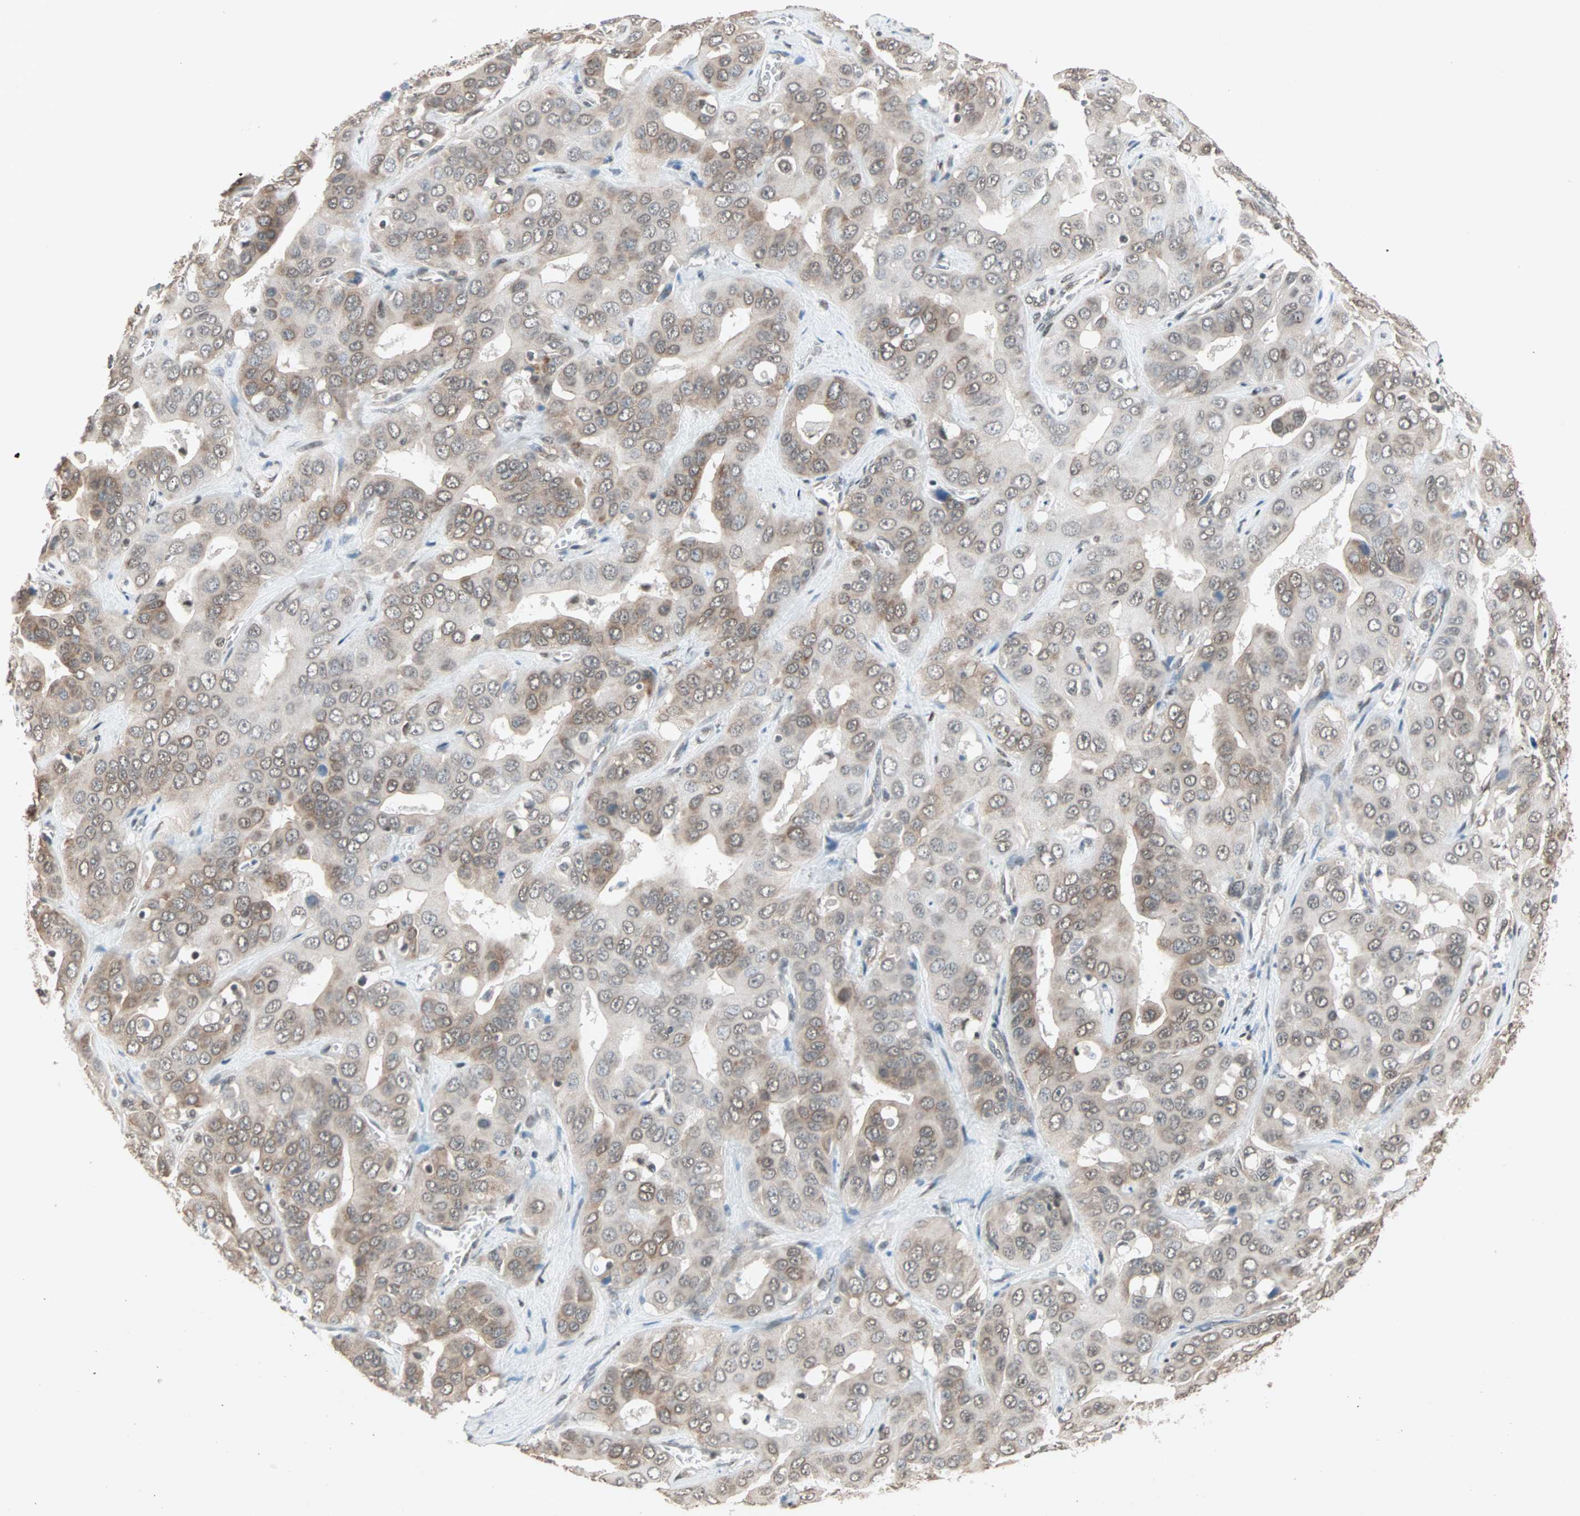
{"staining": {"intensity": "weak", "quantity": "25%-75%", "location": "cytoplasmic/membranous,nuclear"}, "tissue": "liver cancer", "cell_type": "Tumor cells", "image_type": "cancer", "snomed": [{"axis": "morphology", "description": "Cholangiocarcinoma"}, {"axis": "topography", "description": "Liver"}], "caption": "Immunohistochemistry (IHC) (DAB) staining of liver cholangiocarcinoma demonstrates weak cytoplasmic/membranous and nuclear protein positivity in about 25%-75% of tumor cells. Ihc stains the protein of interest in brown and the nuclei are stained blue.", "gene": "DAZAP1", "patient": {"sex": "female", "age": 52}}